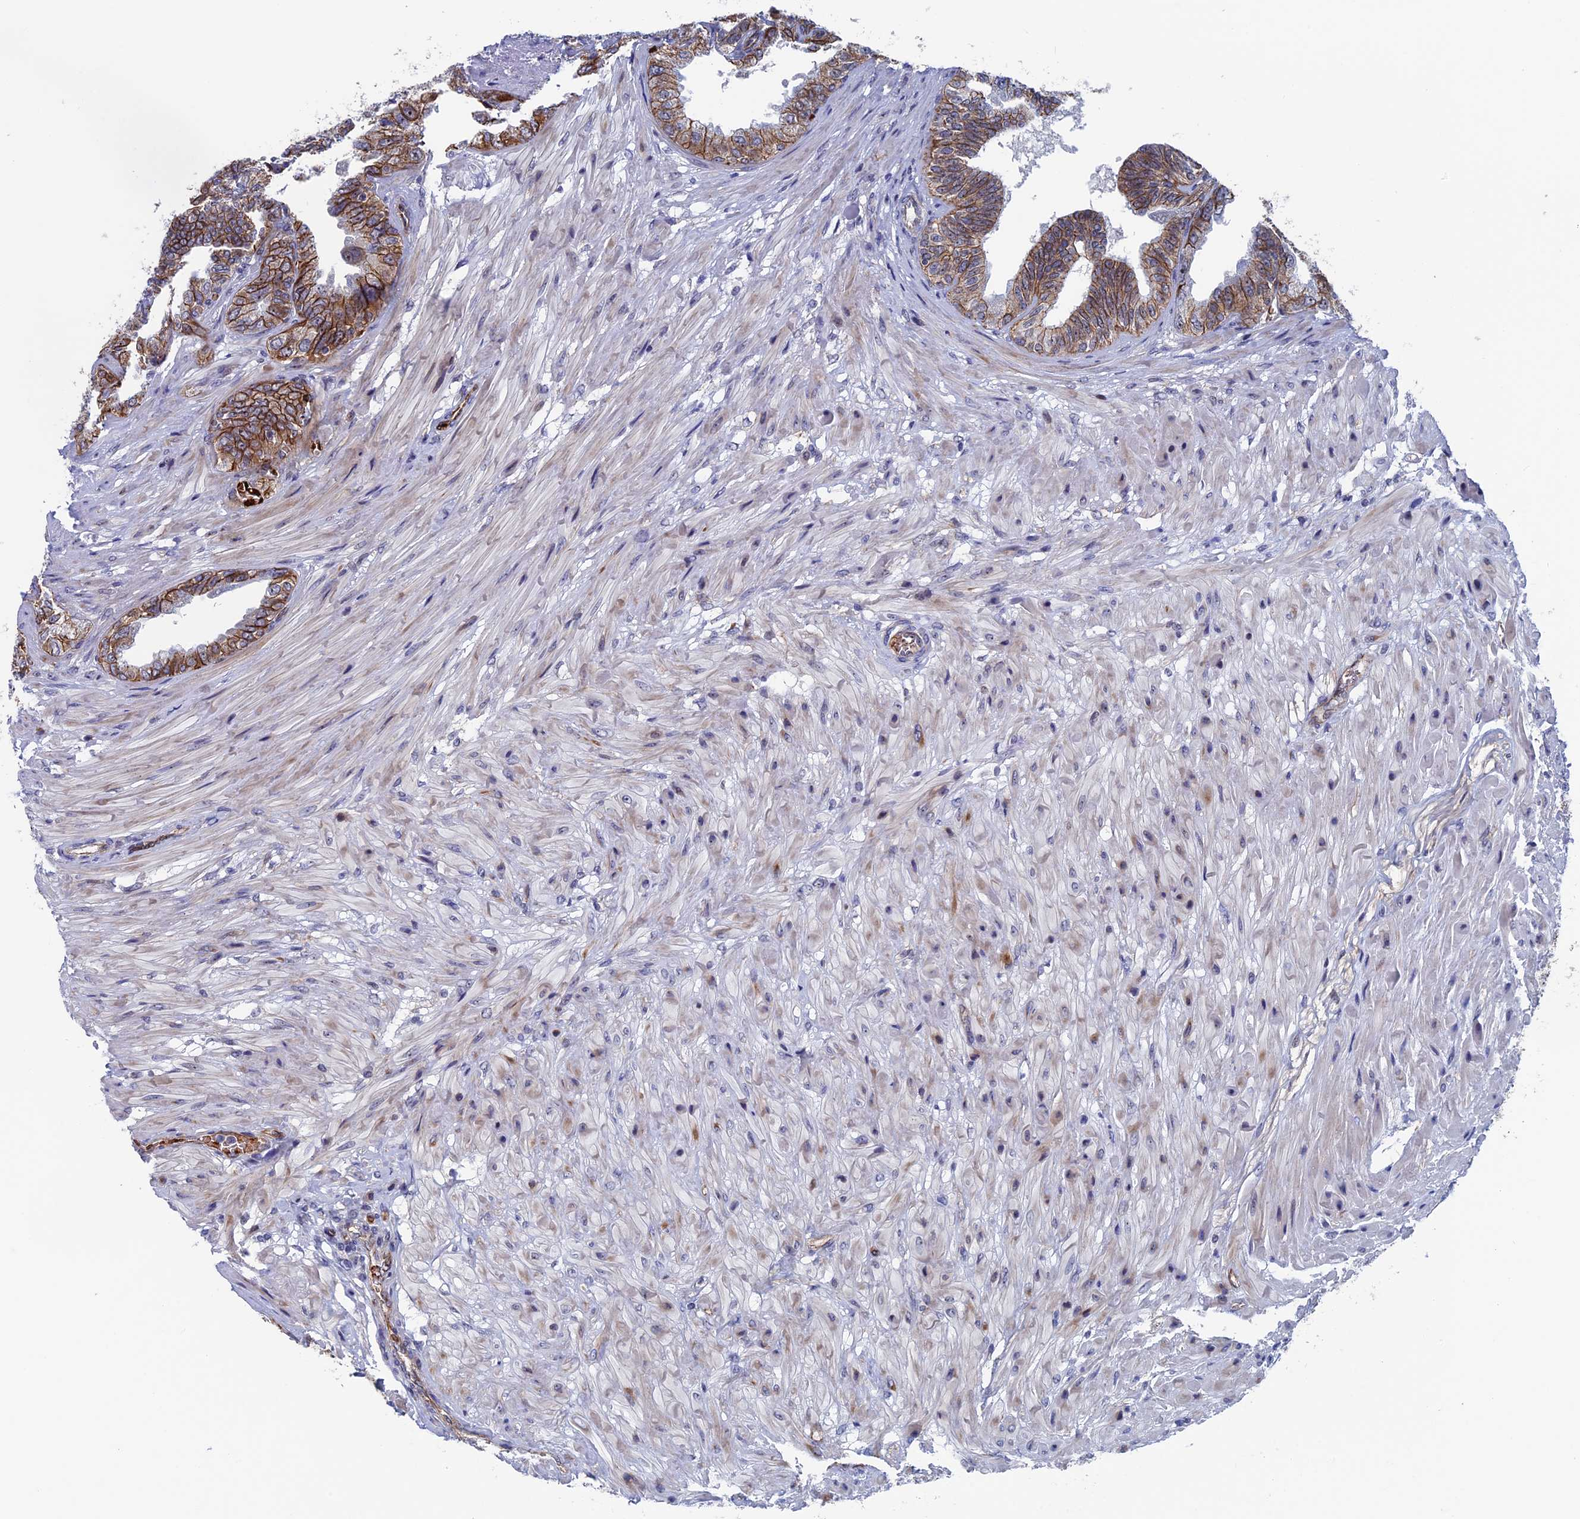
{"staining": {"intensity": "strong", "quantity": ">75%", "location": "cytoplasmic/membranous"}, "tissue": "seminal vesicle", "cell_type": "Glandular cells", "image_type": "normal", "snomed": [{"axis": "morphology", "description": "Normal tissue, NOS"}, {"axis": "topography", "description": "Seminal veicle"}], "caption": "Immunohistochemistry (IHC) of benign human seminal vesicle shows high levels of strong cytoplasmic/membranous positivity in about >75% of glandular cells. (Brightfield microscopy of DAB IHC at high magnification).", "gene": "EXOSC9", "patient": {"sex": "male", "age": 63}}